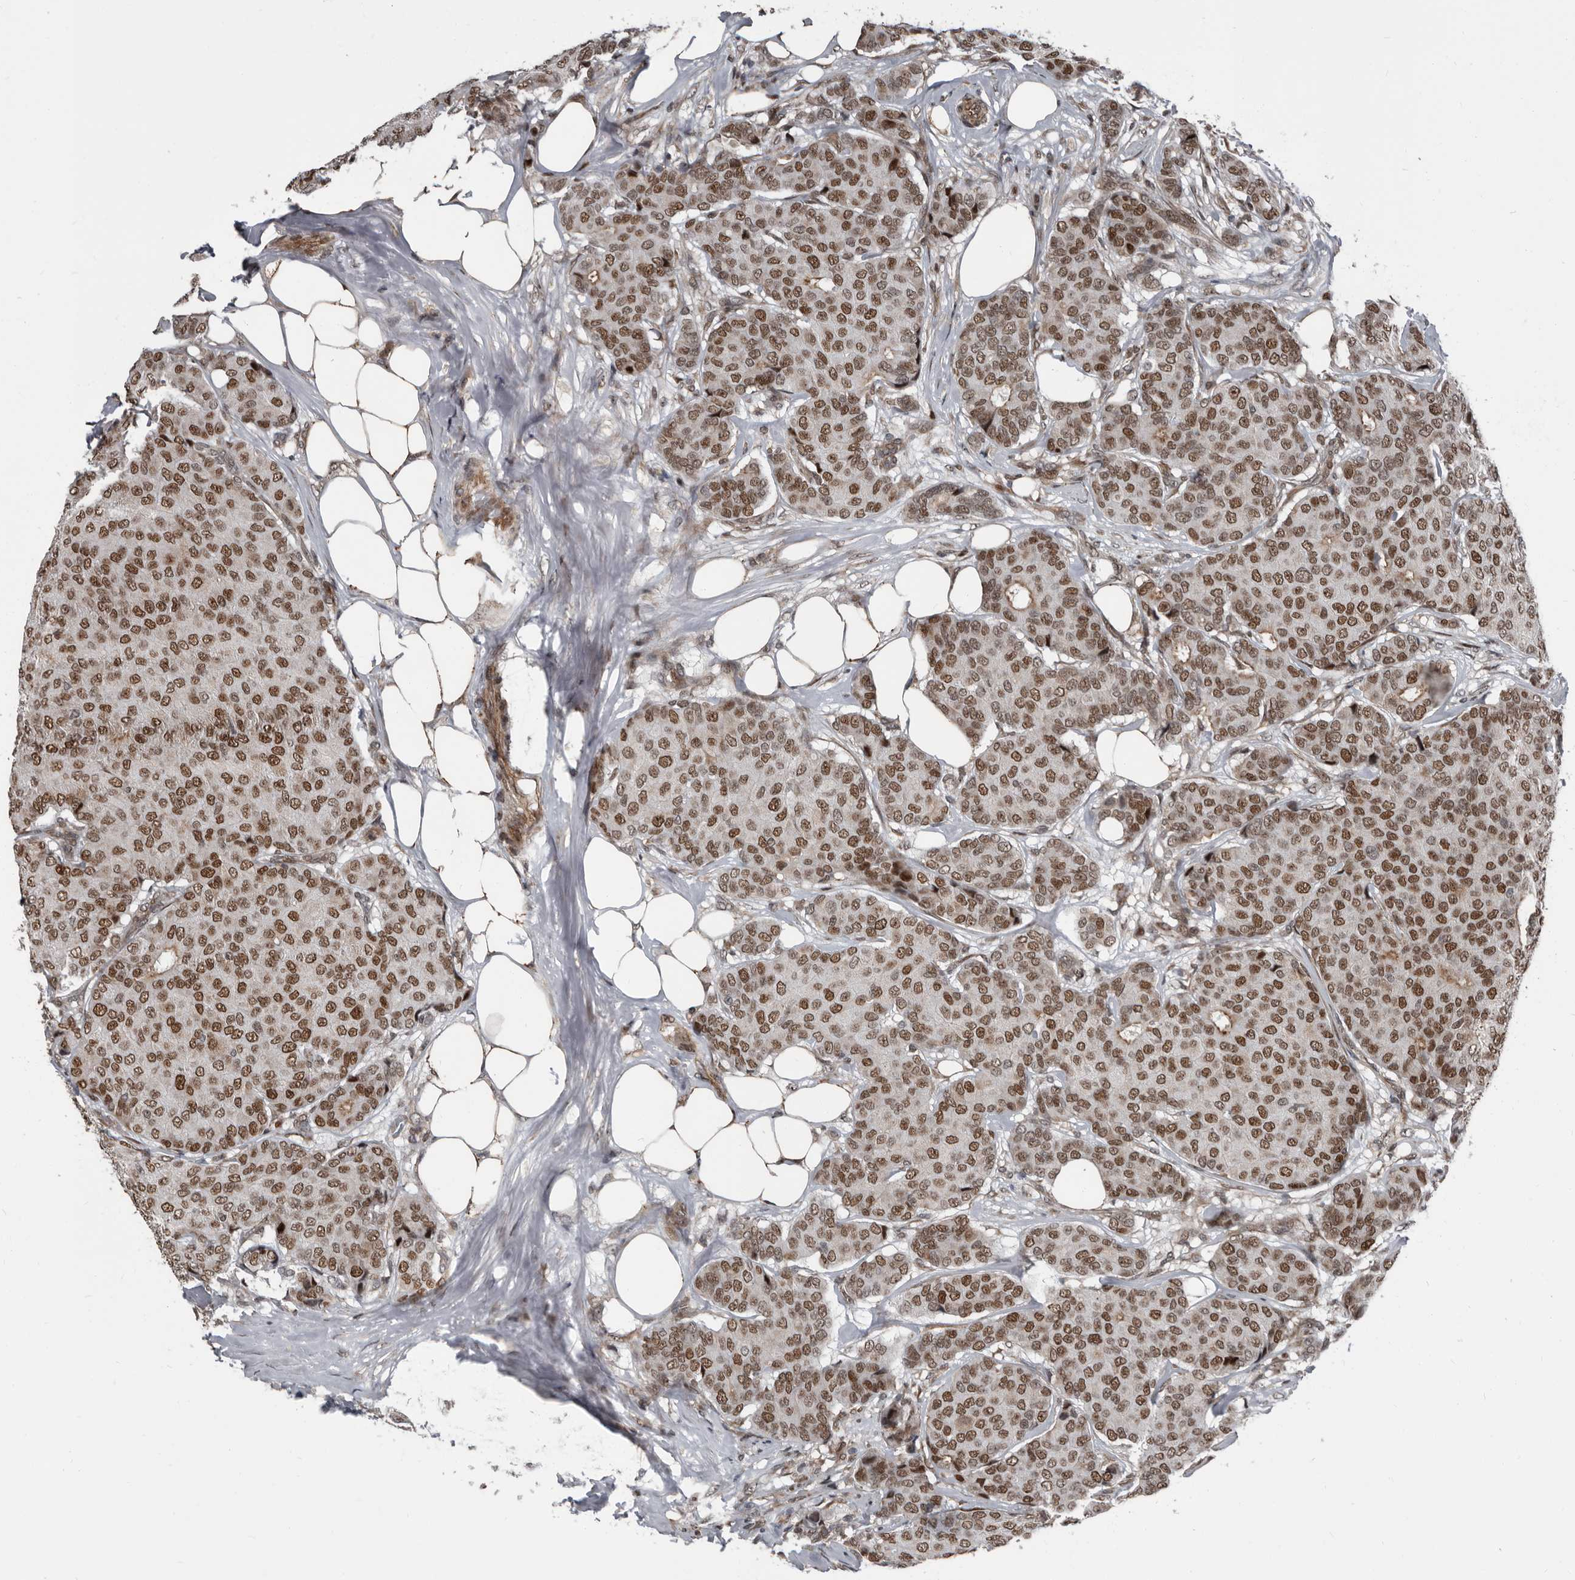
{"staining": {"intensity": "moderate", "quantity": ">75%", "location": "nuclear"}, "tissue": "breast cancer", "cell_type": "Tumor cells", "image_type": "cancer", "snomed": [{"axis": "morphology", "description": "Duct carcinoma"}, {"axis": "topography", "description": "Breast"}], "caption": "Human breast invasive ductal carcinoma stained with a brown dye shows moderate nuclear positive positivity in about >75% of tumor cells.", "gene": "CHD1L", "patient": {"sex": "female", "age": 75}}